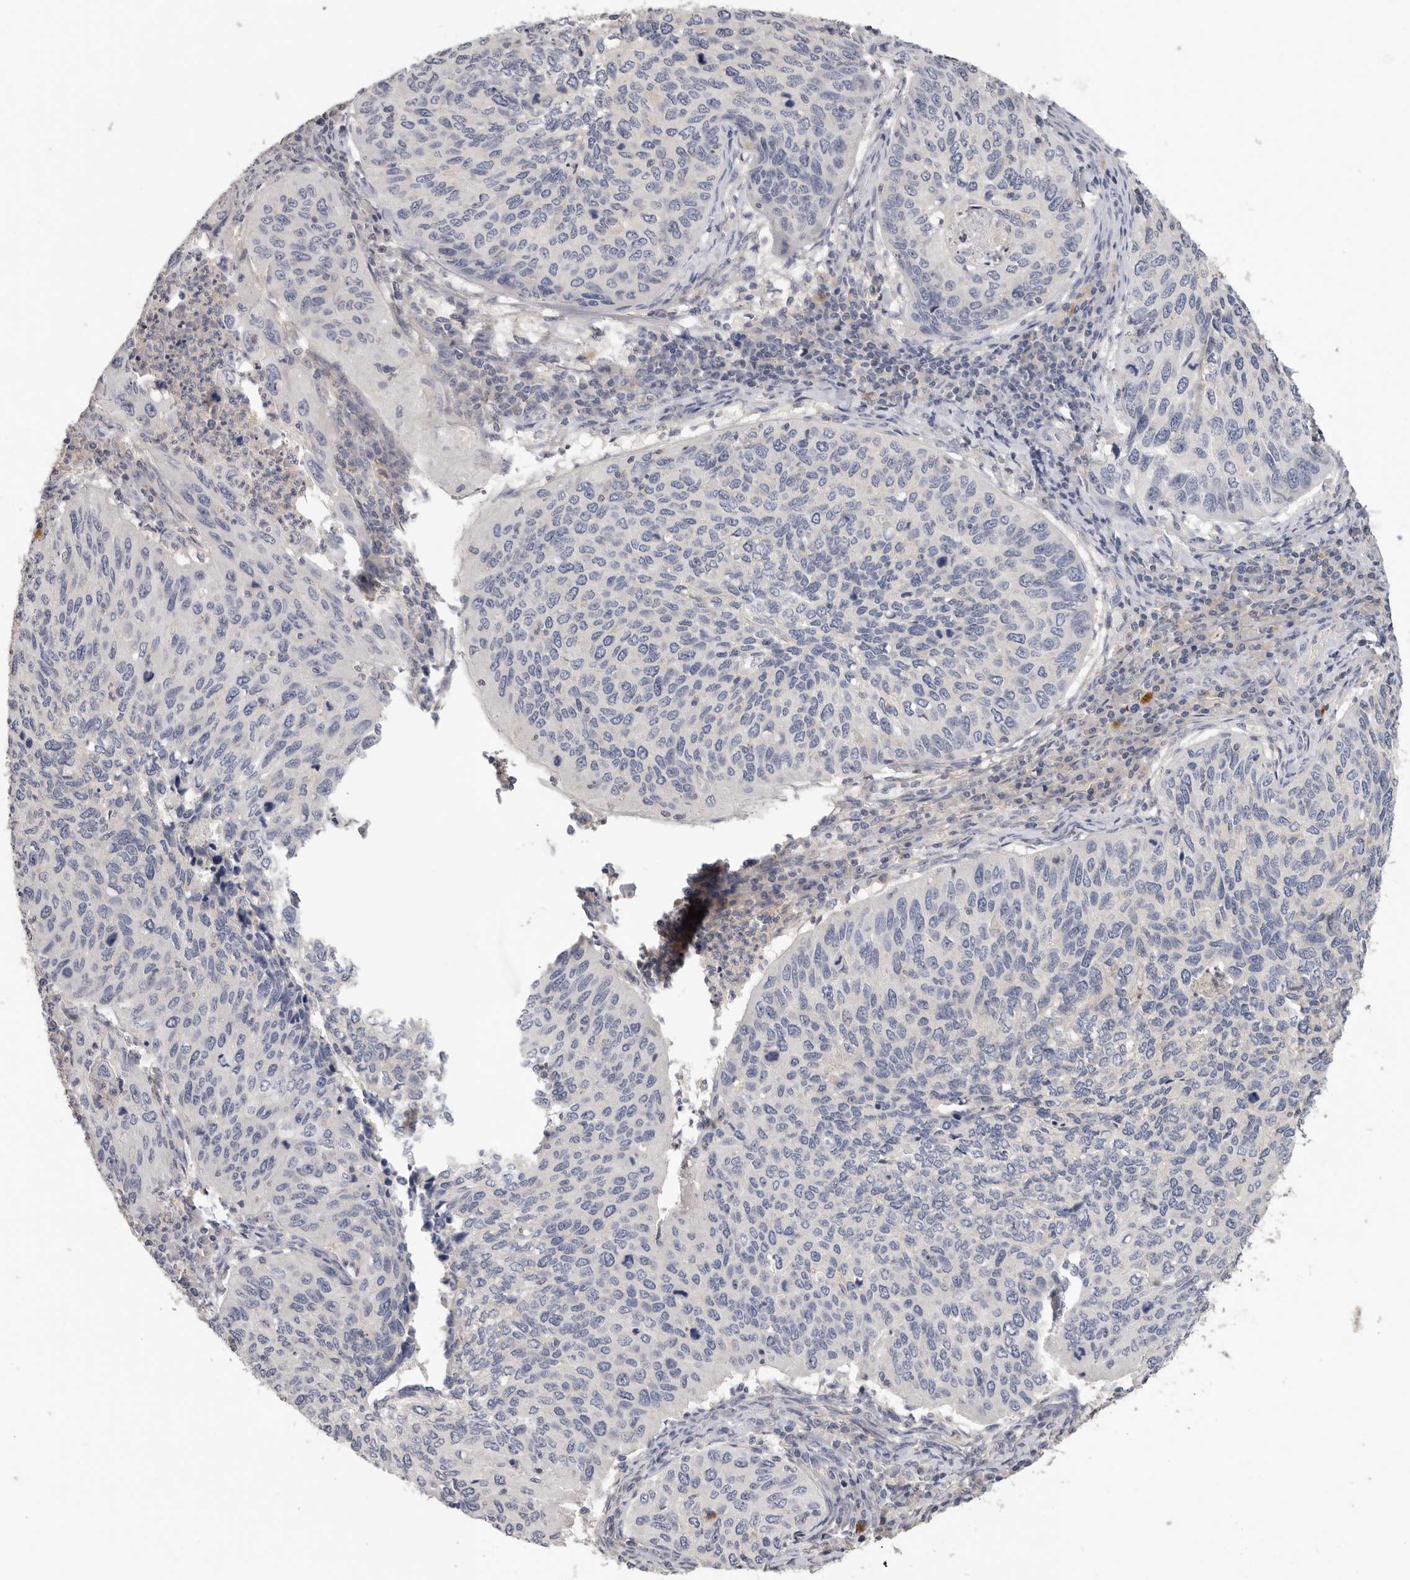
{"staining": {"intensity": "negative", "quantity": "none", "location": "none"}, "tissue": "cervical cancer", "cell_type": "Tumor cells", "image_type": "cancer", "snomed": [{"axis": "morphology", "description": "Squamous cell carcinoma, NOS"}, {"axis": "topography", "description": "Cervix"}], "caption": "Immunohistochemical staining of human cervical cancer demonstrates no significant staining in tumor cells.", "gene": "WDTC1", "patient": {"sex": "female", "age": 38}}